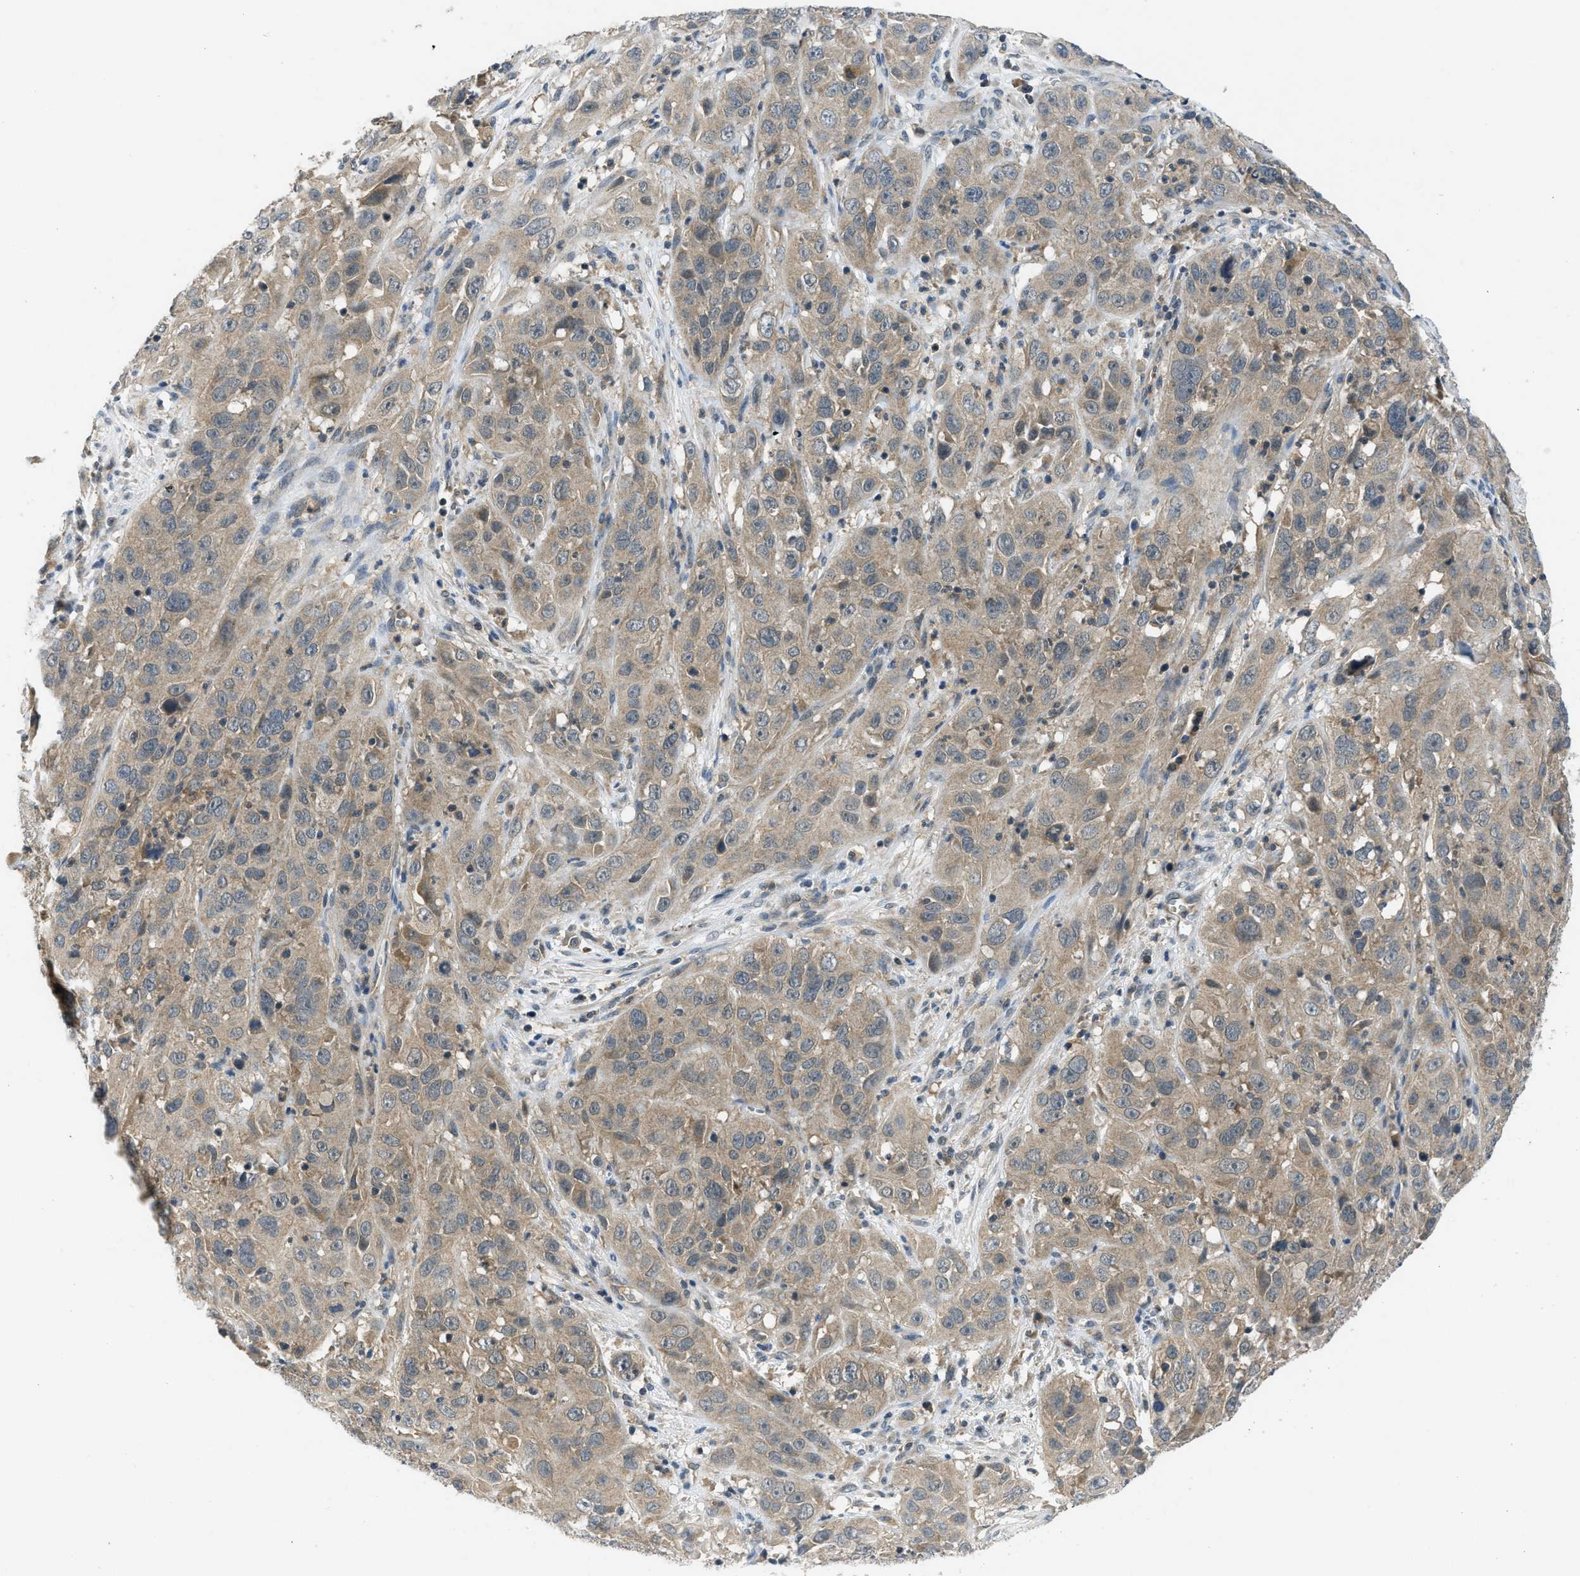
{"staining": {"intensity": "moderate", "quantity": ">75%", "location": "cytoplasmic/membranous"}, "tissue": "cervical cancer", "cell_type": "Tumor cells", "image_type": "cancer", "snomed": [{"axis": "morphology", "description": "Squamous cell carcinoma, NOS"}, {"axis": "topography", "description": "Cervix"}], "caption": "DAB (3,3'-diaminobenzidine) immunohistochemical staining of cervical cancer displays moderate cytoplasmic/membranous protein positivity in about >75% of tumor cells. (IHC, brightfield microscopy, high magnification).", "gene": "PDE7A", "patient": {"sex": "female", "age": 32}}